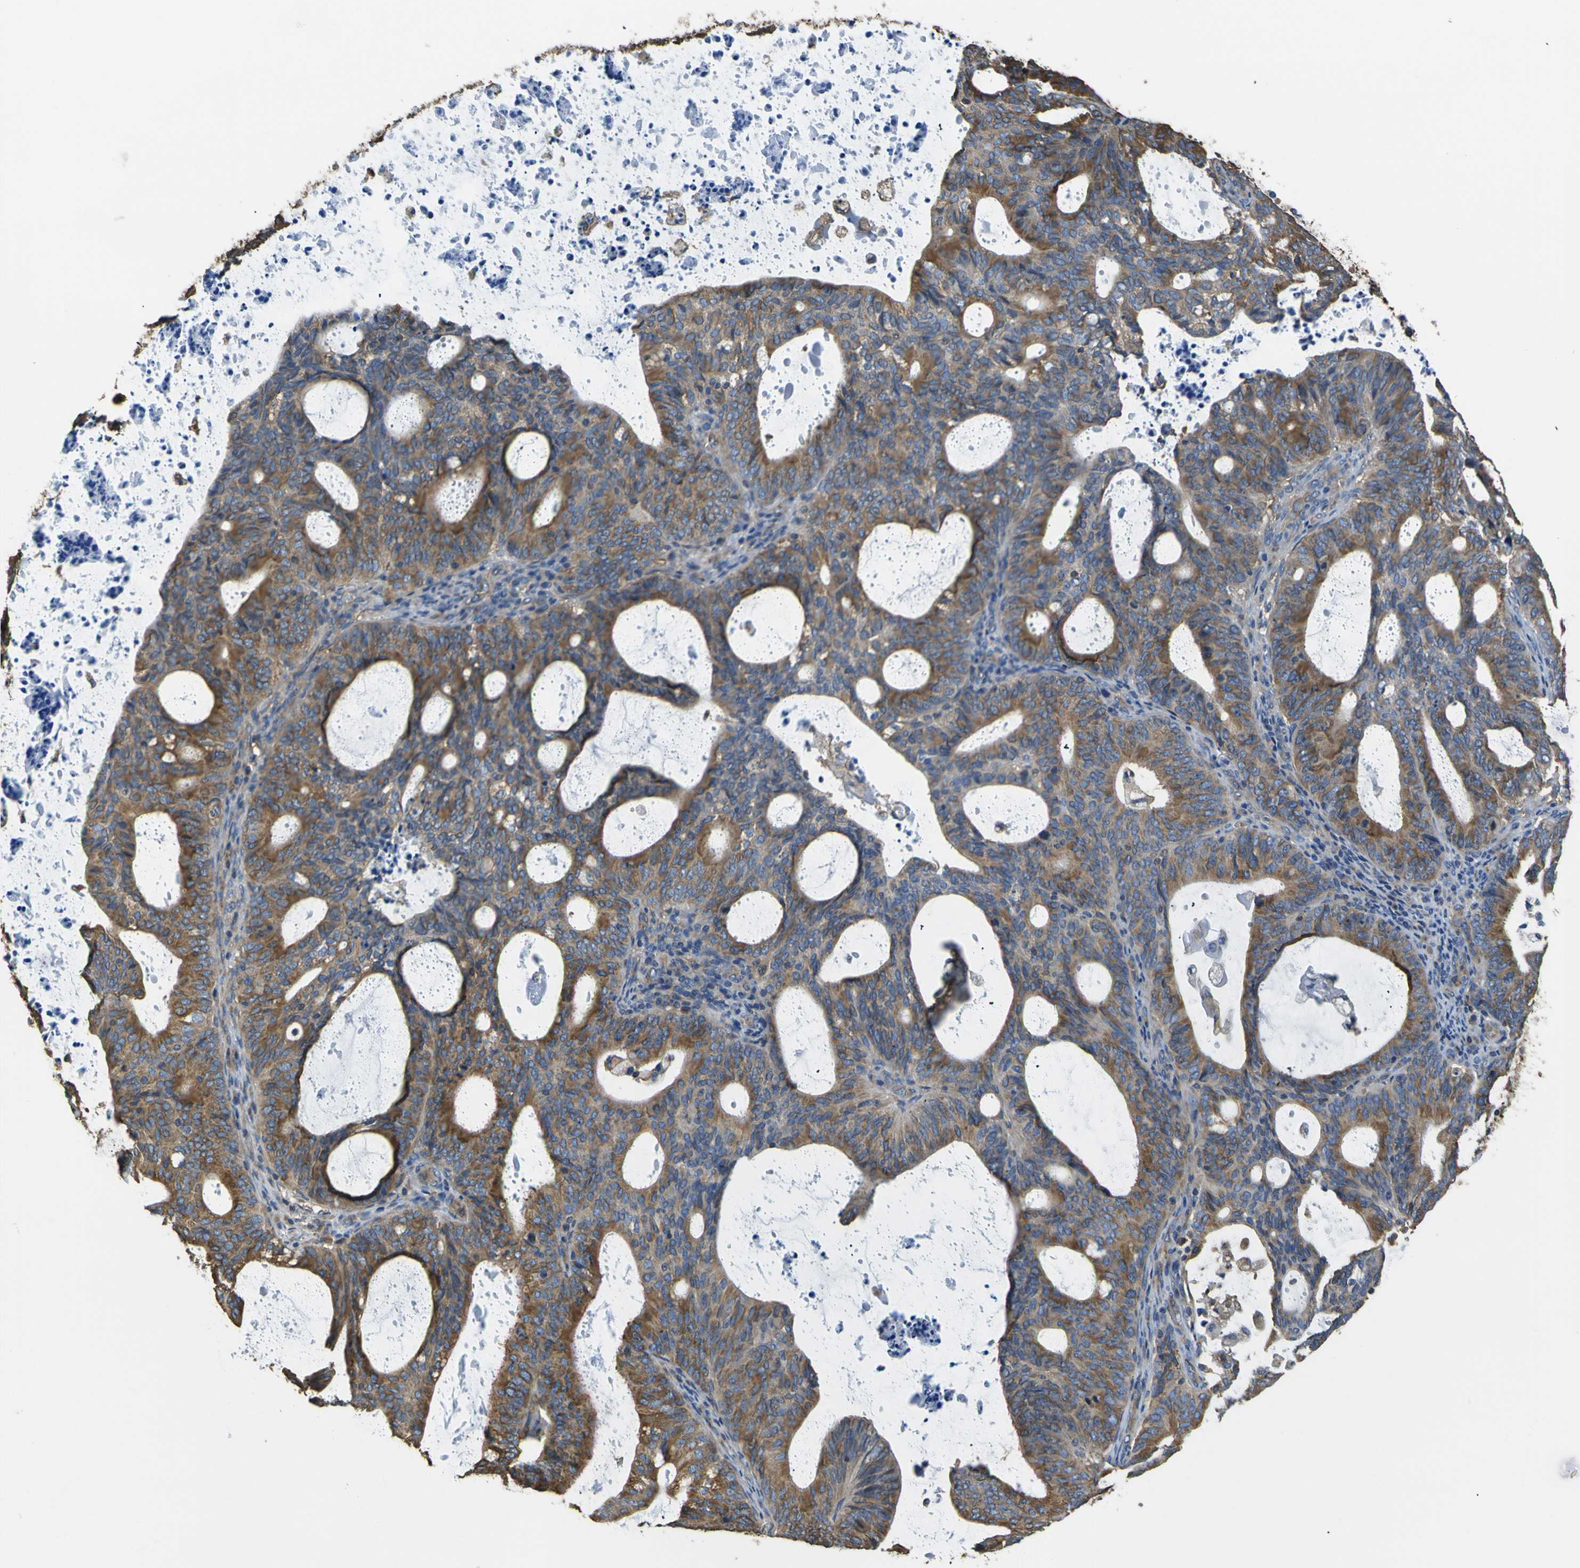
{"staining": {"intensity": "moderate", "quantity": ">75%", "location": "cytoplasmic/membranous"}, "tissue": "endometrial cancer", "cell_type": "Tumor cells", "image_type": "cancer", "snomed": [{"axis": "morphology", "description": "Adenocarcinoma, NOS"}, {"axis": "topography", "description": "Uterus"}], "caption": "A histopathology image showing moderate cytoplasmic/membranous positivity in approximately >75% of tumor cells in adenocarcinoma (endometrial), as visualized by brown immunohistochemical staining.", "gene": "TUBB", "patient": {"sex": "female", "age": 83}}